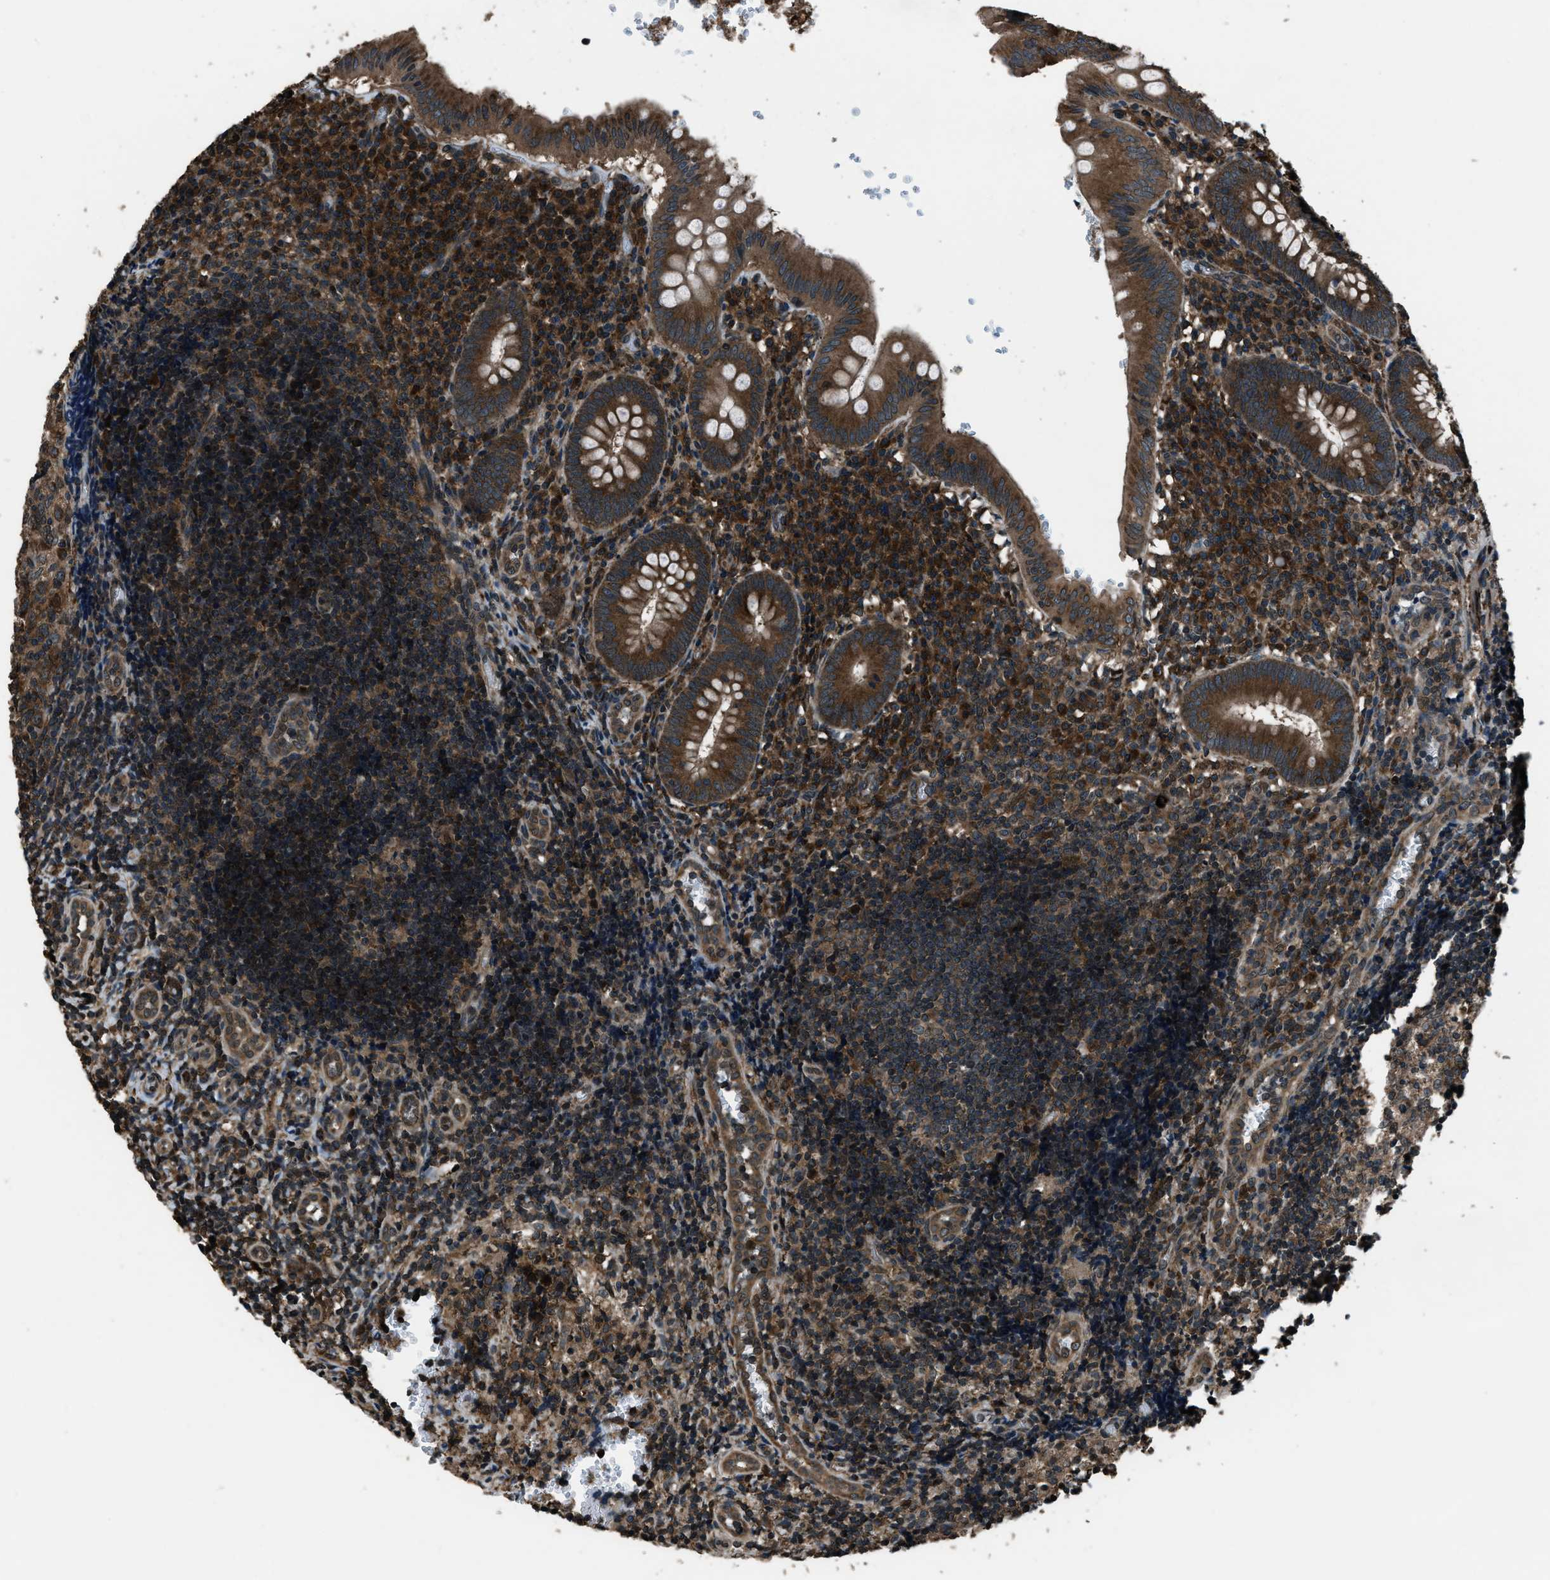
{"staining": {"intensity": "strong", "quantity": ">75%", "location": "cytoplasmic/membranous"}, "tissue": "appendix", "cell_type": "Glandular cells", "image_type": "normal", "snomed": [{"axis": "morphology", "description": "Normal tissue, NOS"}, {"axis": "topography", "description": "Appendix"}], "caption": "A high amount of strong cytoplasmic/membranous staining is appreciated in approximately >75% of glandular cells in unremarkable appendix.", "gene": "TRIM4", "patient": {"sex": "male", "age": 8}}